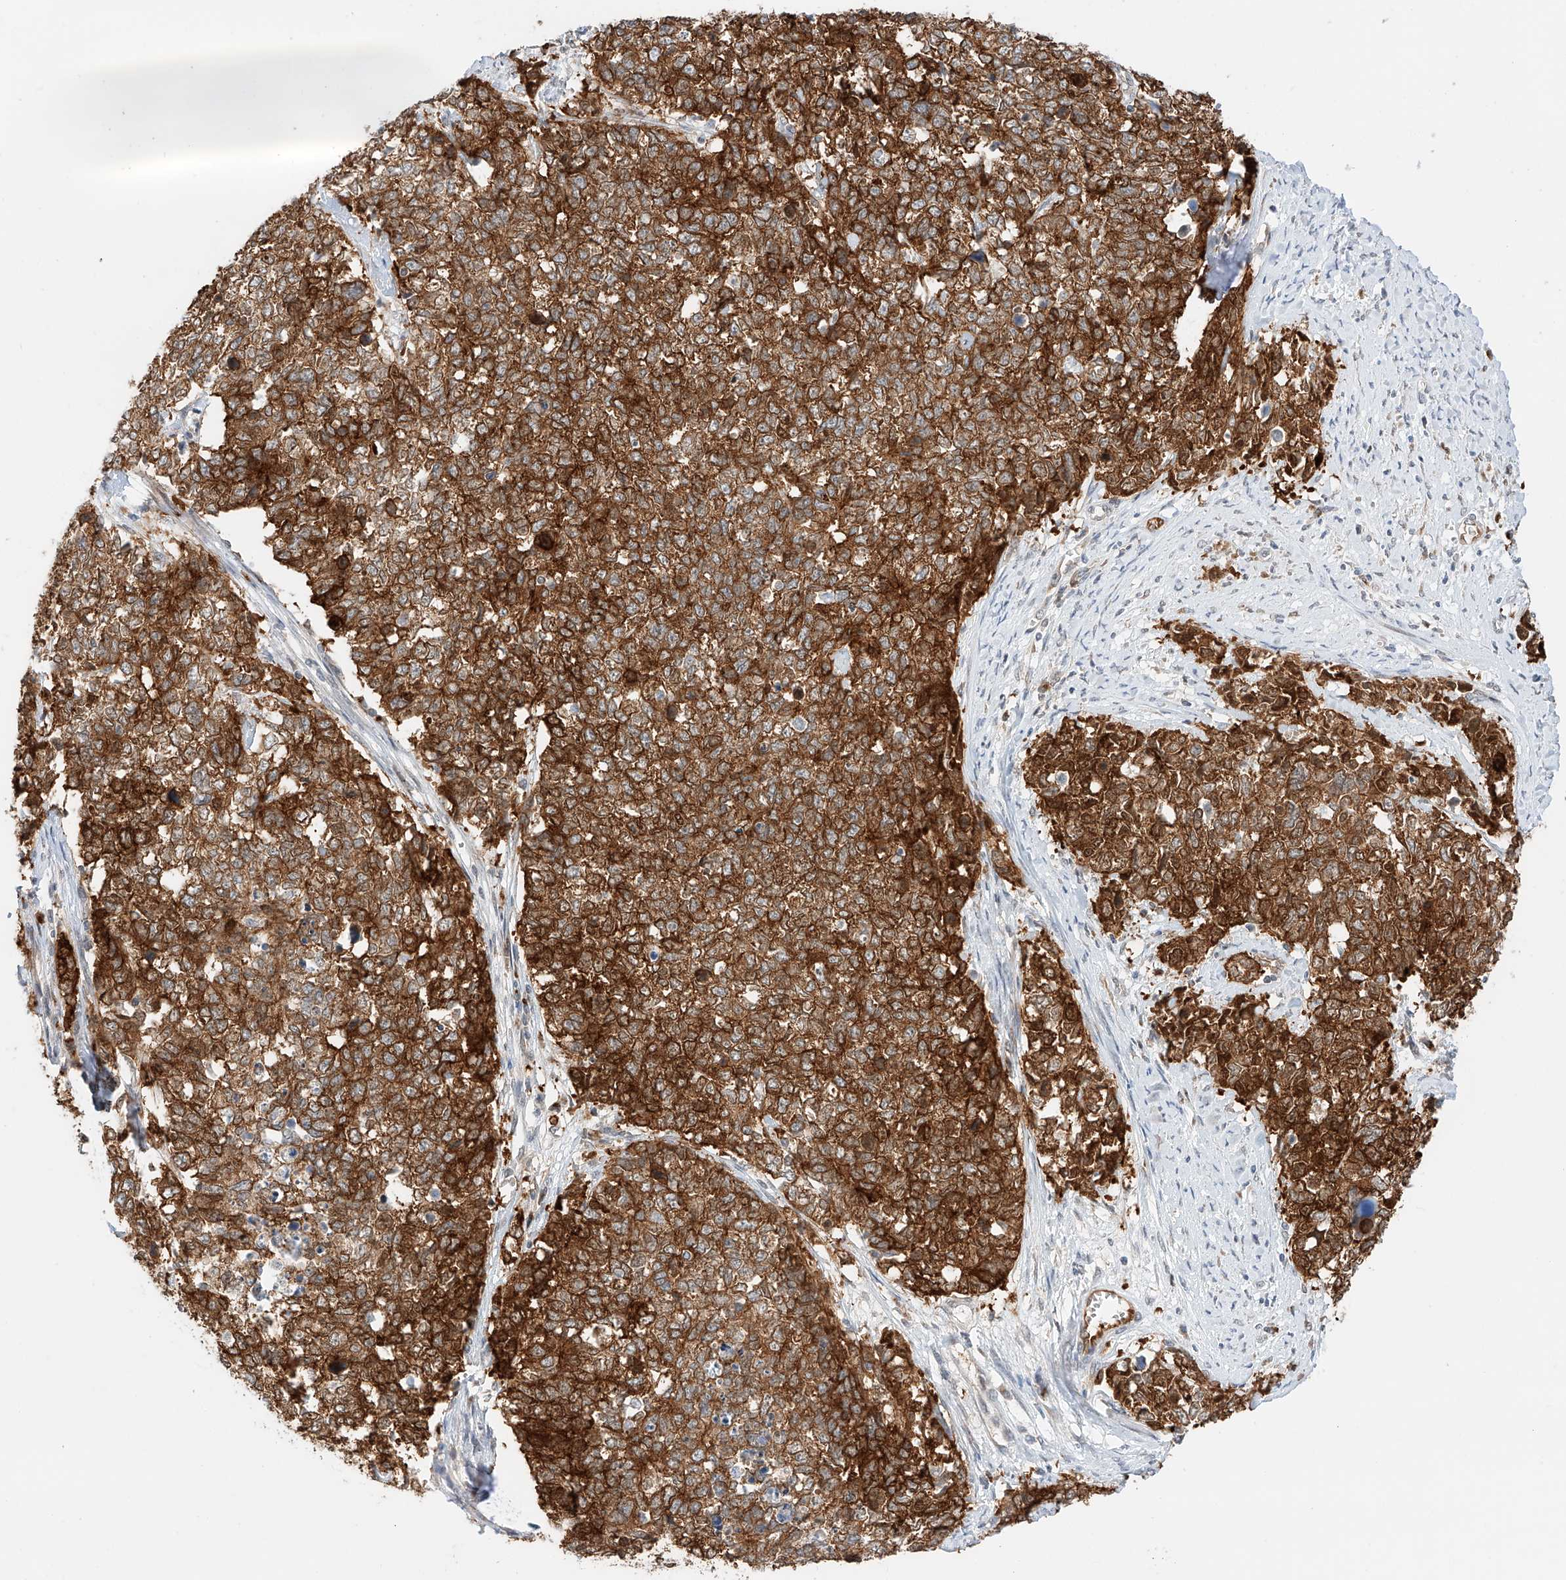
{"staining": {"intensity": "strong", "quantity": ">75%", "location": "cytoplasmic/membranous"}, "tissue": "cervical cancer", "cell_type": "Tumor cells", "image_type": "cancer", "snomed": [{"axis": "morphology", "description": "Squamous cell carcinoma, NOS"}, {"axis": "topography", "description": "Cervix"}], "caption": "Immunohistochemical staining of human cervical squamous cell carcinoma displays strong cytoplasmic/membranous protein expression in about >75% of tumor cells. The protein of interest is stained brown, and the nuclei are stained in blue (DAB IHC with brightfield microscopy, high magnification).", "gene": "CARMIL1", "patient": {"sex": "female", "age": 63}}